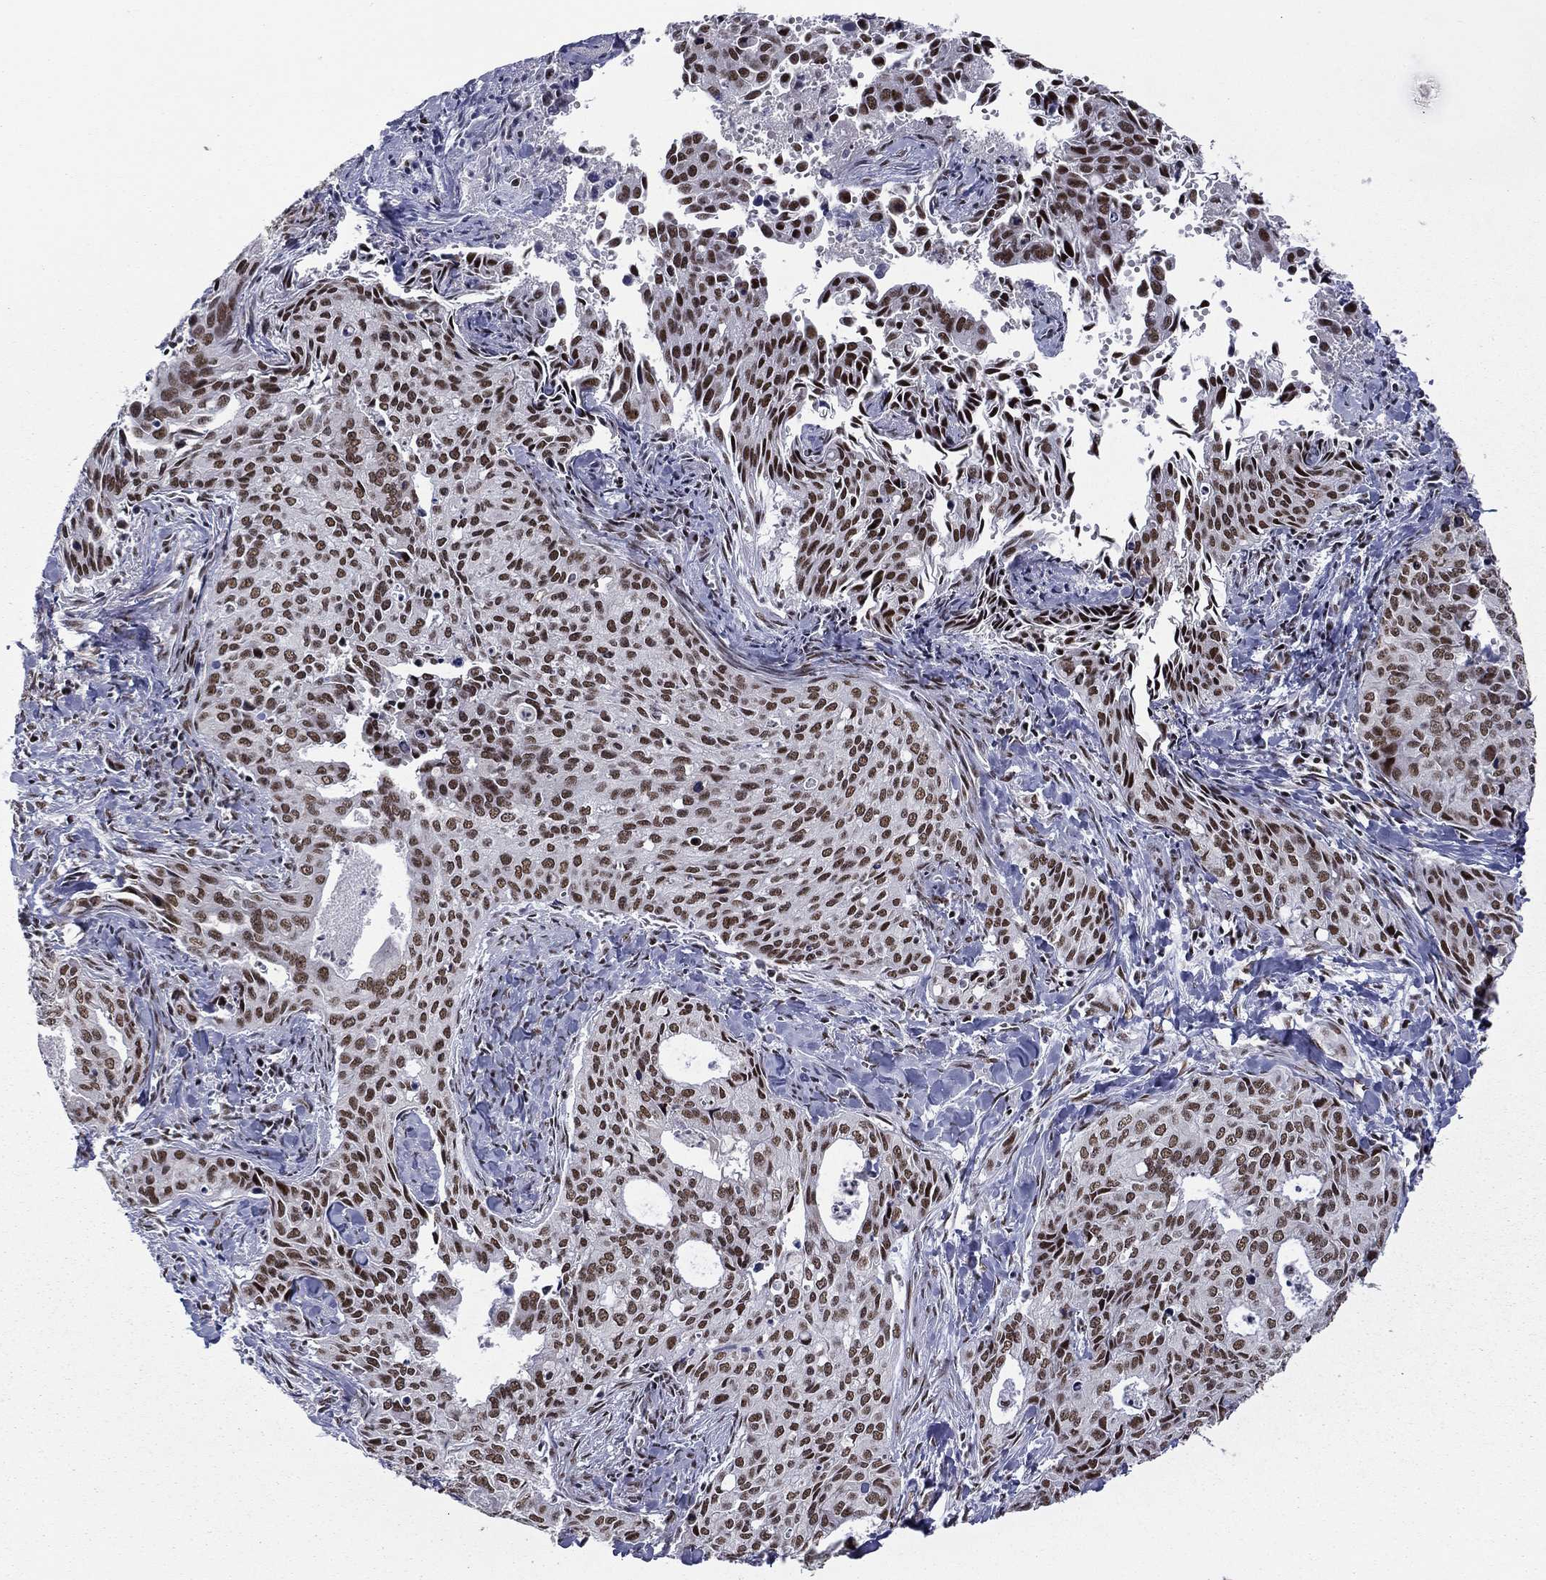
{"staining": {"intensity": "strong", "quantity": ">75%", "location": "nuclear"}, "tissue": "cervical cancer", "cell_type": "Tumor cells", "image_type": "cancer", "snomed": [{"axis": "morphology", "description": "Squamous cell carcinoma, NOS"}, {"axis": "topography", "description": "Cervix"}], "caption": "Immunohistochemistry (IHC) staining of squamous cell carcinoma (cervical), which demonstrates high levels of strong nuclear staining in approximately >75% of tumor cells indicating strong nuclear protein expression. The staining was performed using DAB (brown) for protein detection and nuclei were counterstained in hematoxylin (blue).", "gene": "ETV5", "patient": {"sex": "female", "age": 29}}